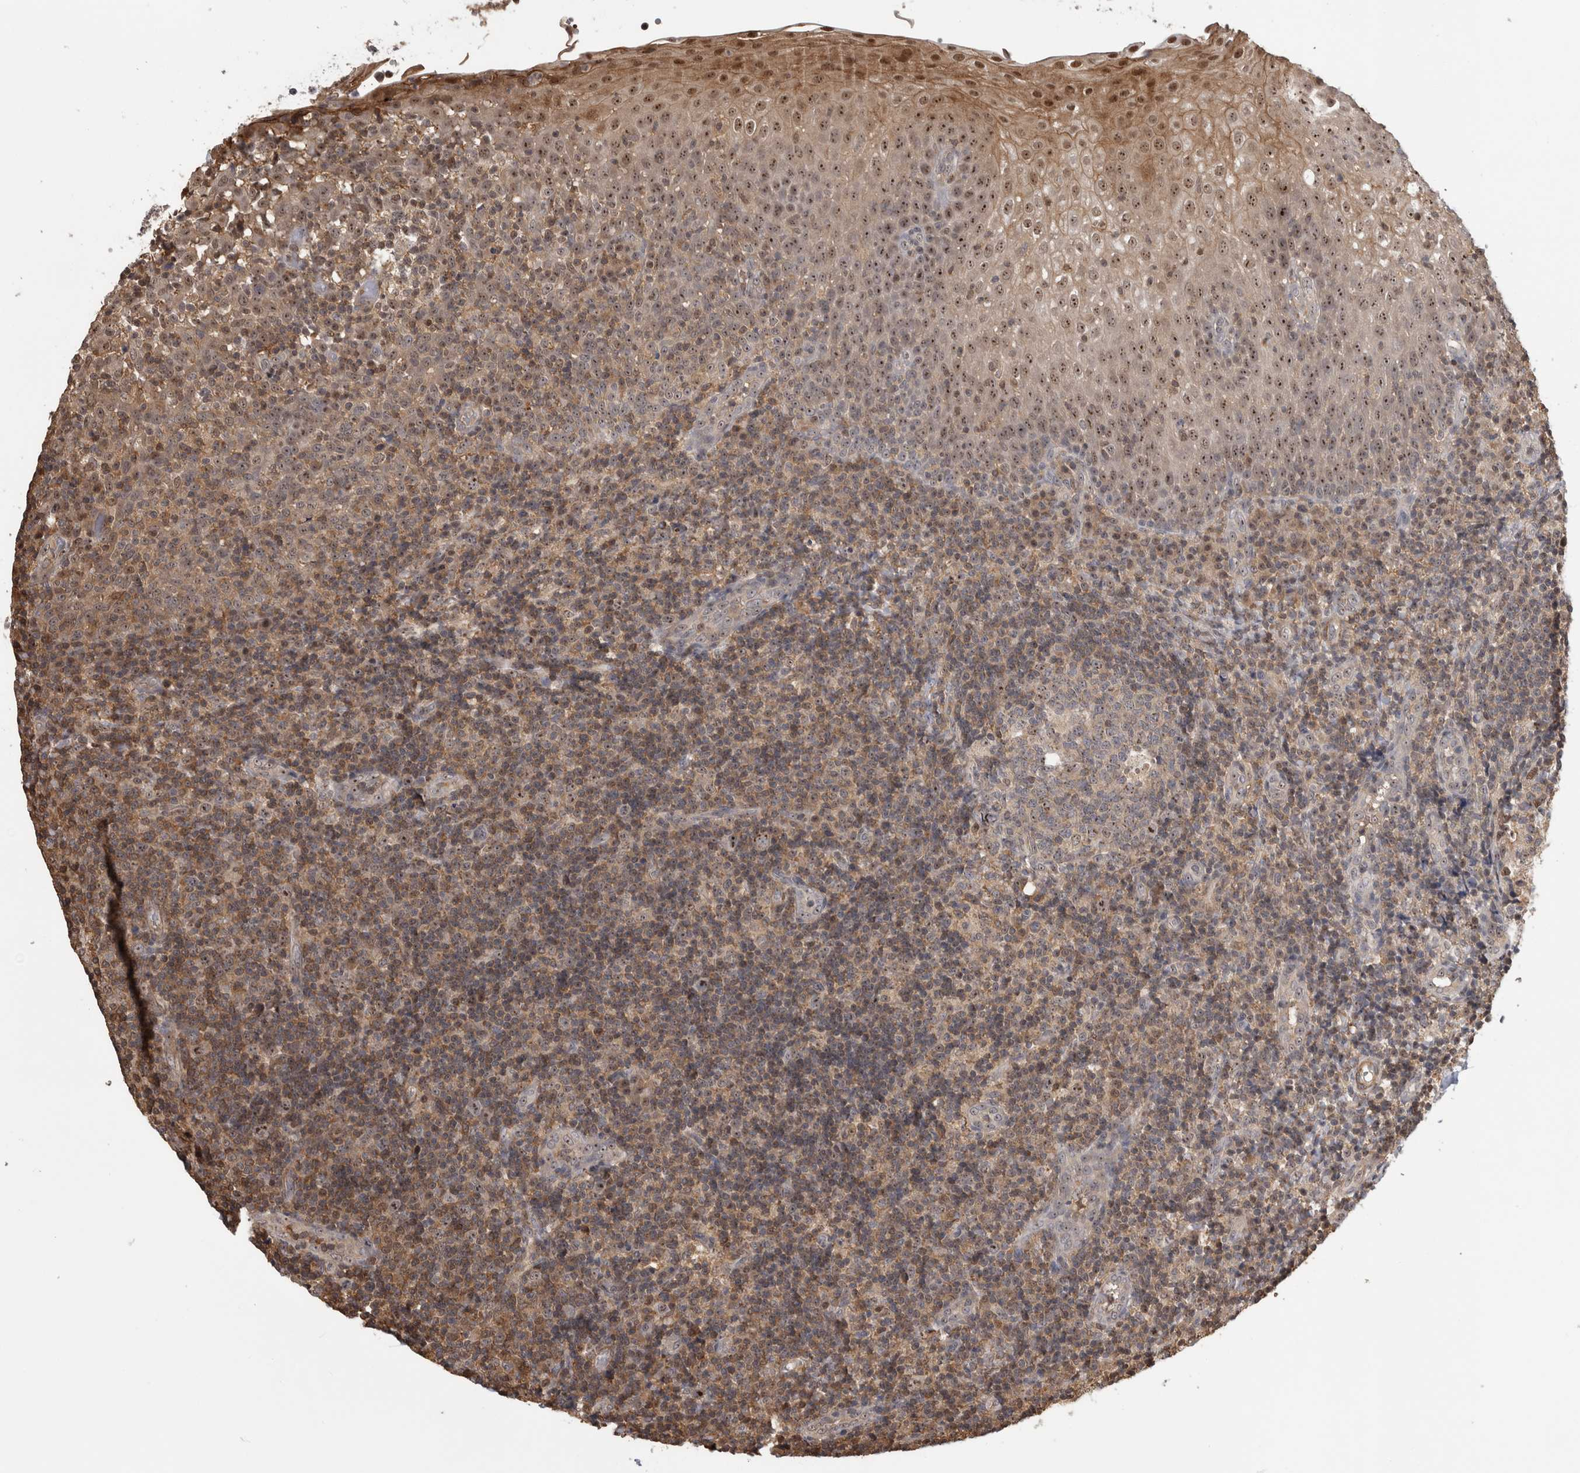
{"staining": {"intensity": "moderate", "quantity": "<25%", "location": "nuclear"}, "tissue": "tonsil", "cell_type": "Germinal center cells", "image_type": "normal", "snomed": [{"axis": "morphology", "description": "Normal tissue, NOS"}, {"axis": "topography", "description": "Tonsil"}], "caption": "Immunohistochemistry (IHC) image of unremarkable tonsil: human tonsil stained using immunohistochemistry displays low levels of moderate protein expression localized specifically in the nuclear of germinal center cells, appearing as a nuclear brown color.", "gene": "TDRD7", "patient": {"sex": "female", "age": 19}}